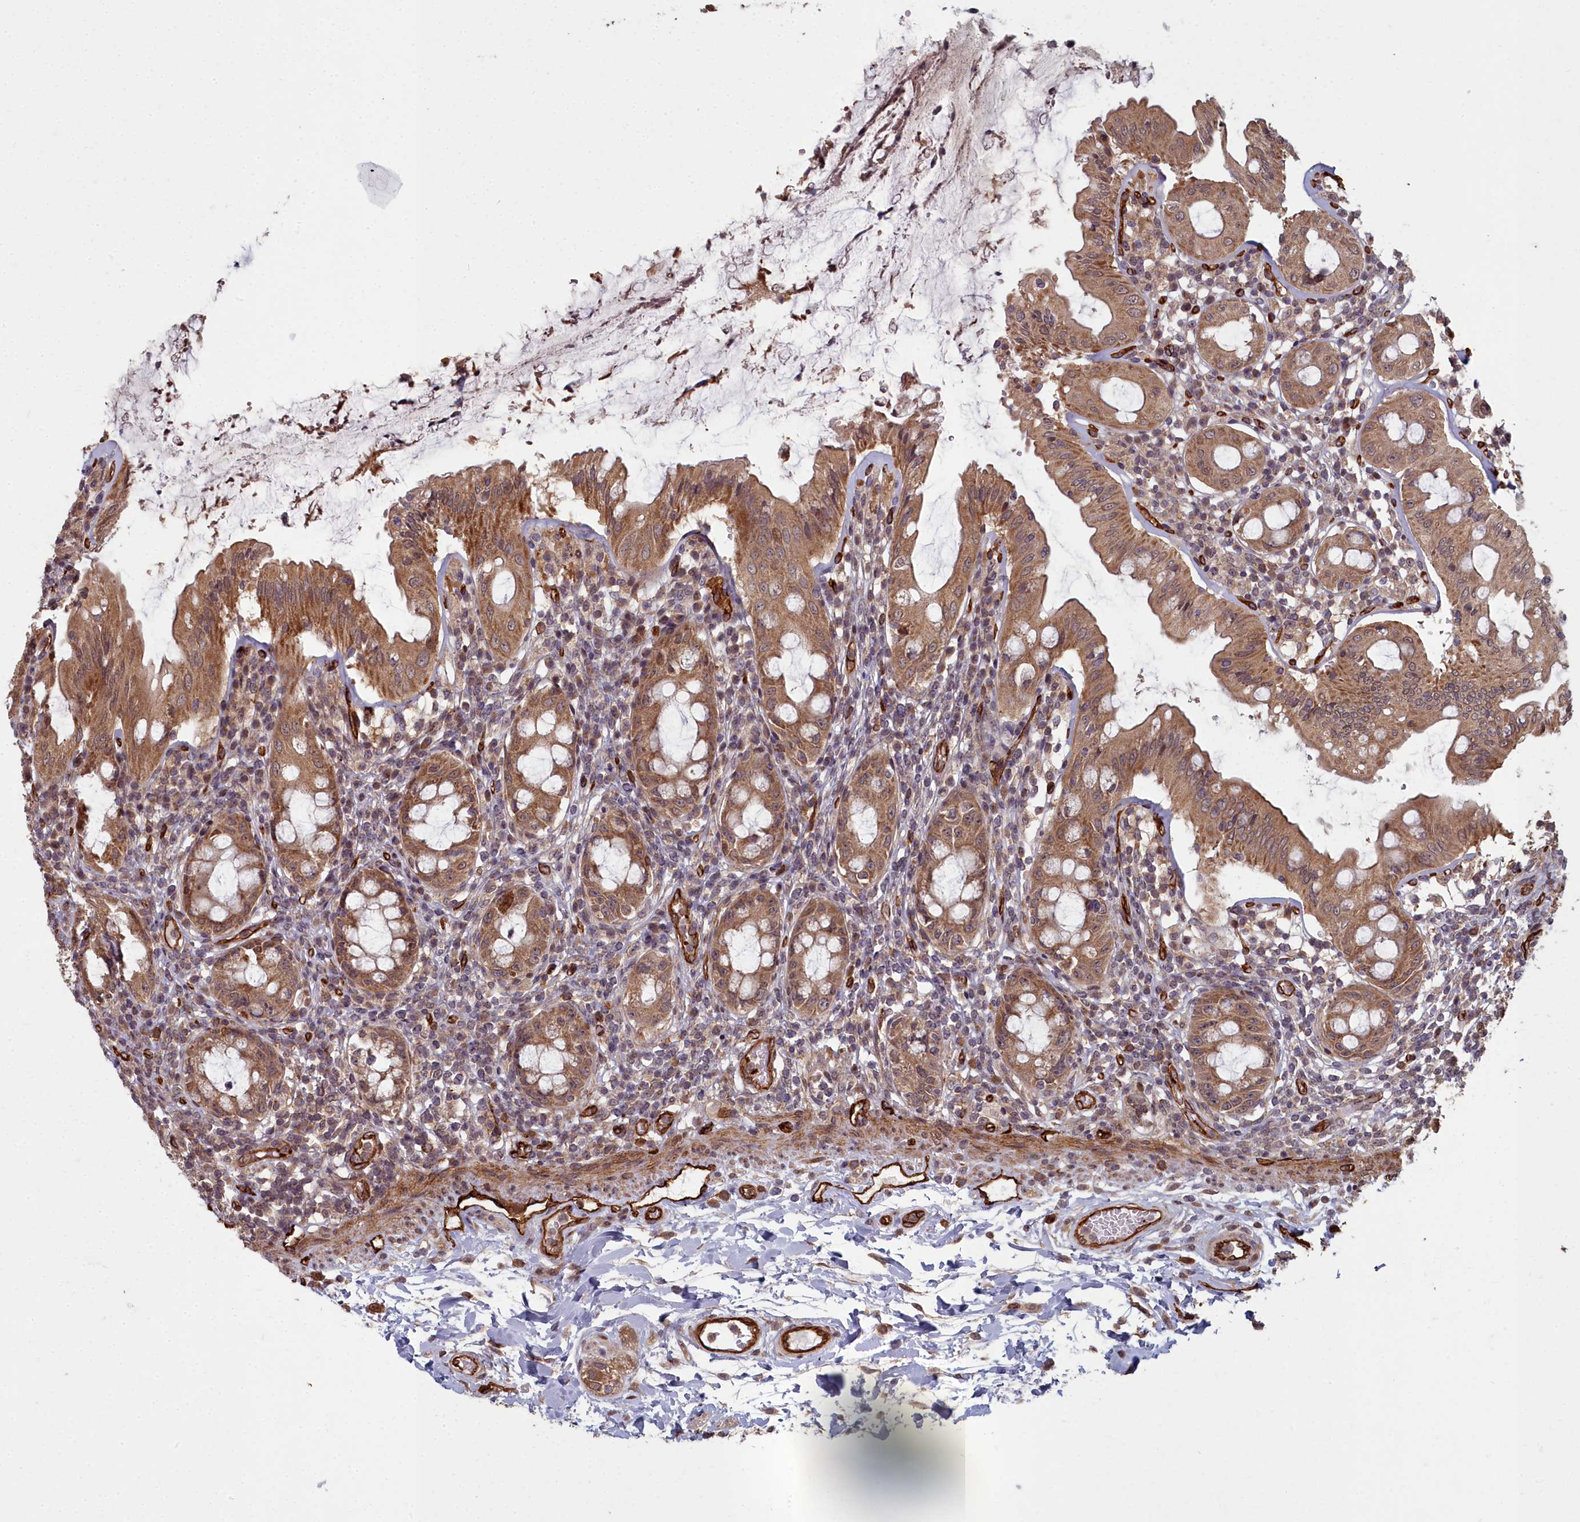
{"staining": {"intensity": "strong", "quantity": ">75%", "location": "cytoplasmic/membranous"}, "tissue": "rectum", "cell_type": "Glandular cells", "image_type": "normal", "snomed": [{"axis": "morphology", "description": "Normal tissue, NOS"}, {"axis": "topography", "description": "Rectum"}], "caption": "The immunohistochemical stain labels strong cytoplasmic/membranous staining in glandular cells of unremarkable rectum. The staining was performed using DAB (3,3'-diaminobenzidine), with brown indicating positive protein expression. Nuclei are stained blue with hematoxylin.", "gene": "TSPYL4", "patient": {"sex": "female", "age": 57}}